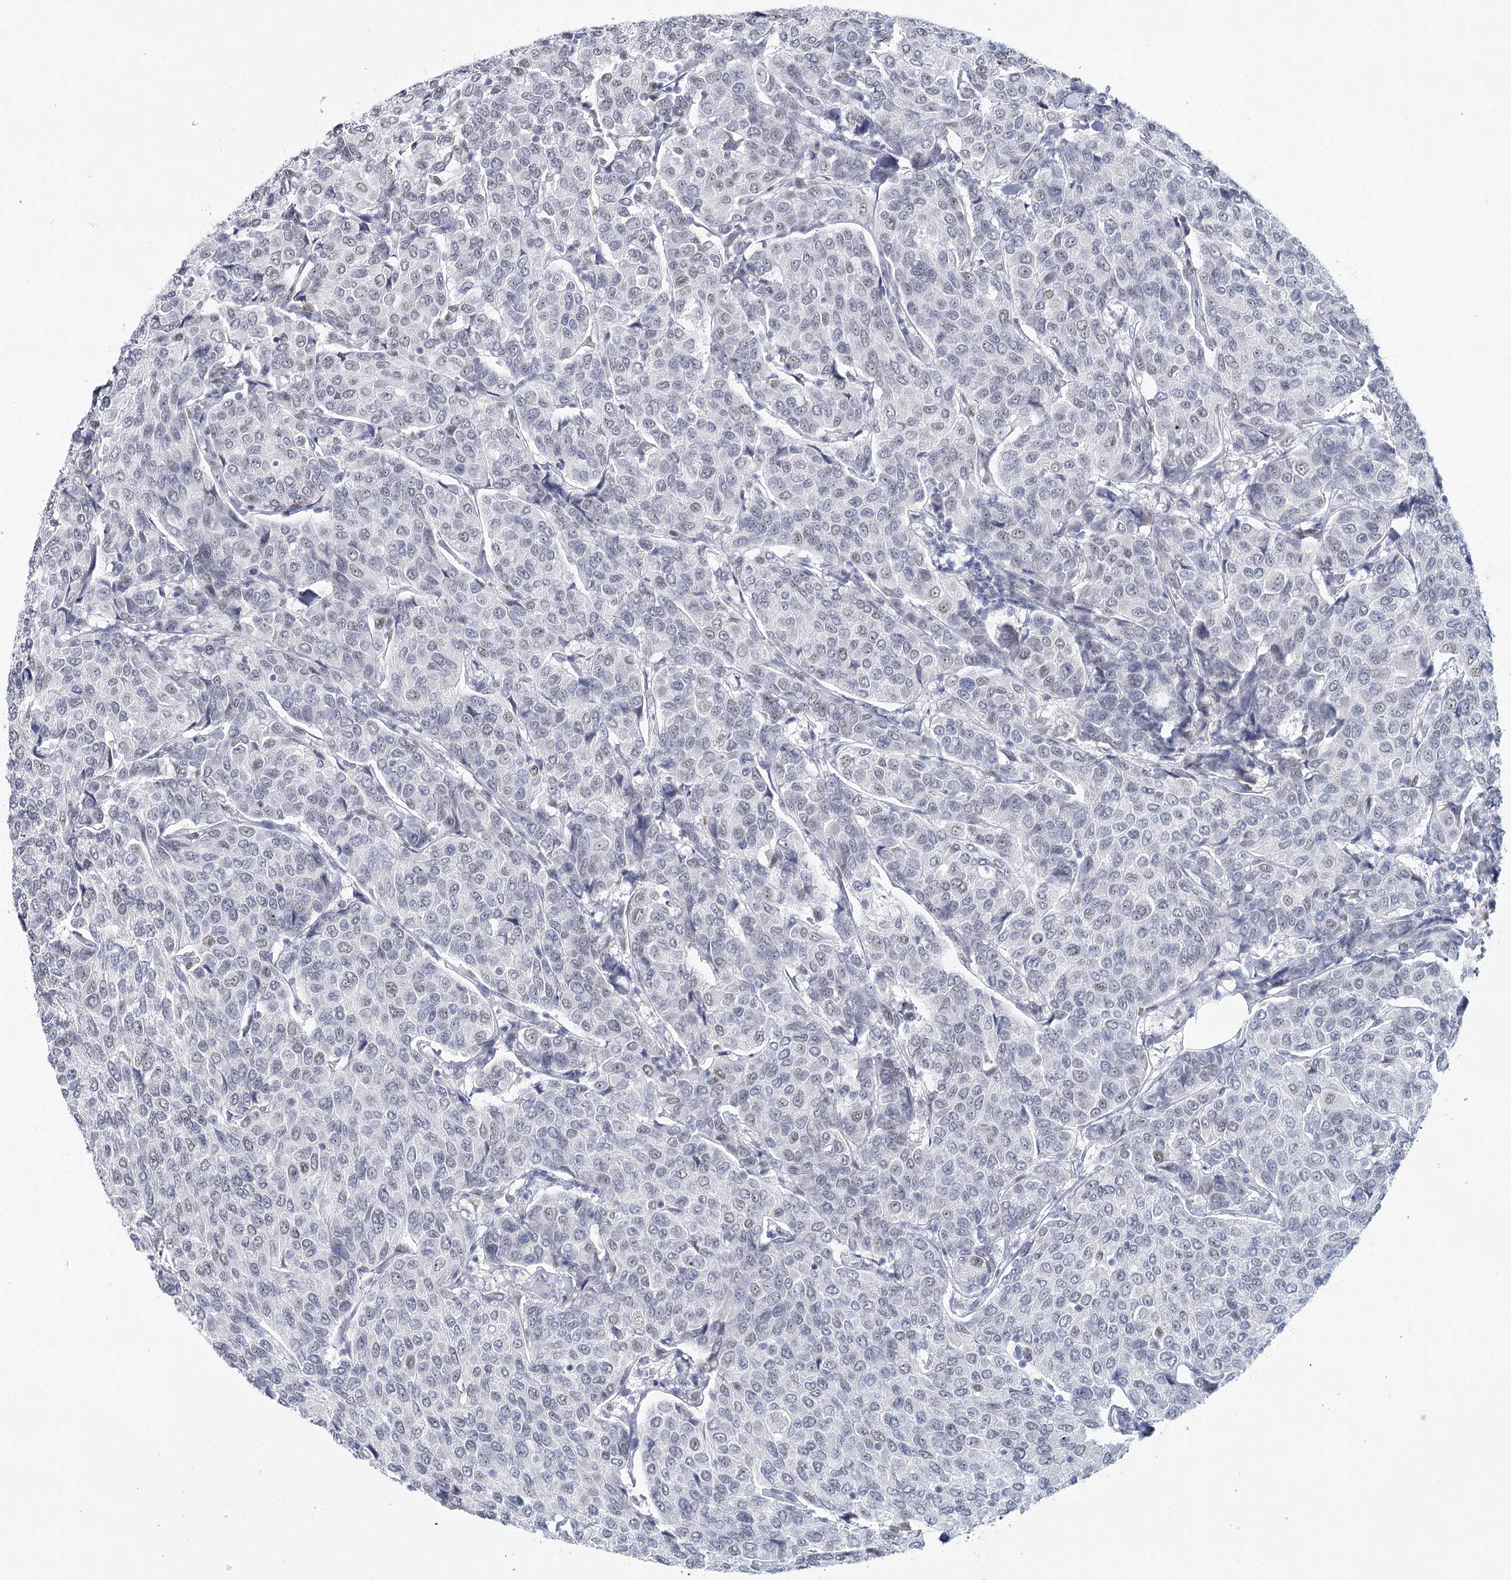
{"staining": {"intensity": "weak", "quantity": "25%-75%", "location": "nuclear"}, "tissue": "breast cancer", "cell_type": "Tumor cells", "image_type": "cancer", "snomed": [{"axis": "morphology", "description": "Duct carcinoma"}, {"axis": "topography", "description": "Breast"}], "caption": "About 25%-75% of tumor cells in breast cancer (invasive ductal carcinoma) demonstrate weak nuclear protein expression as visualized by brown immunohistochemical staining.", "gene": "ZC3H8", "patient": {"sex": "female", "age": 55}}